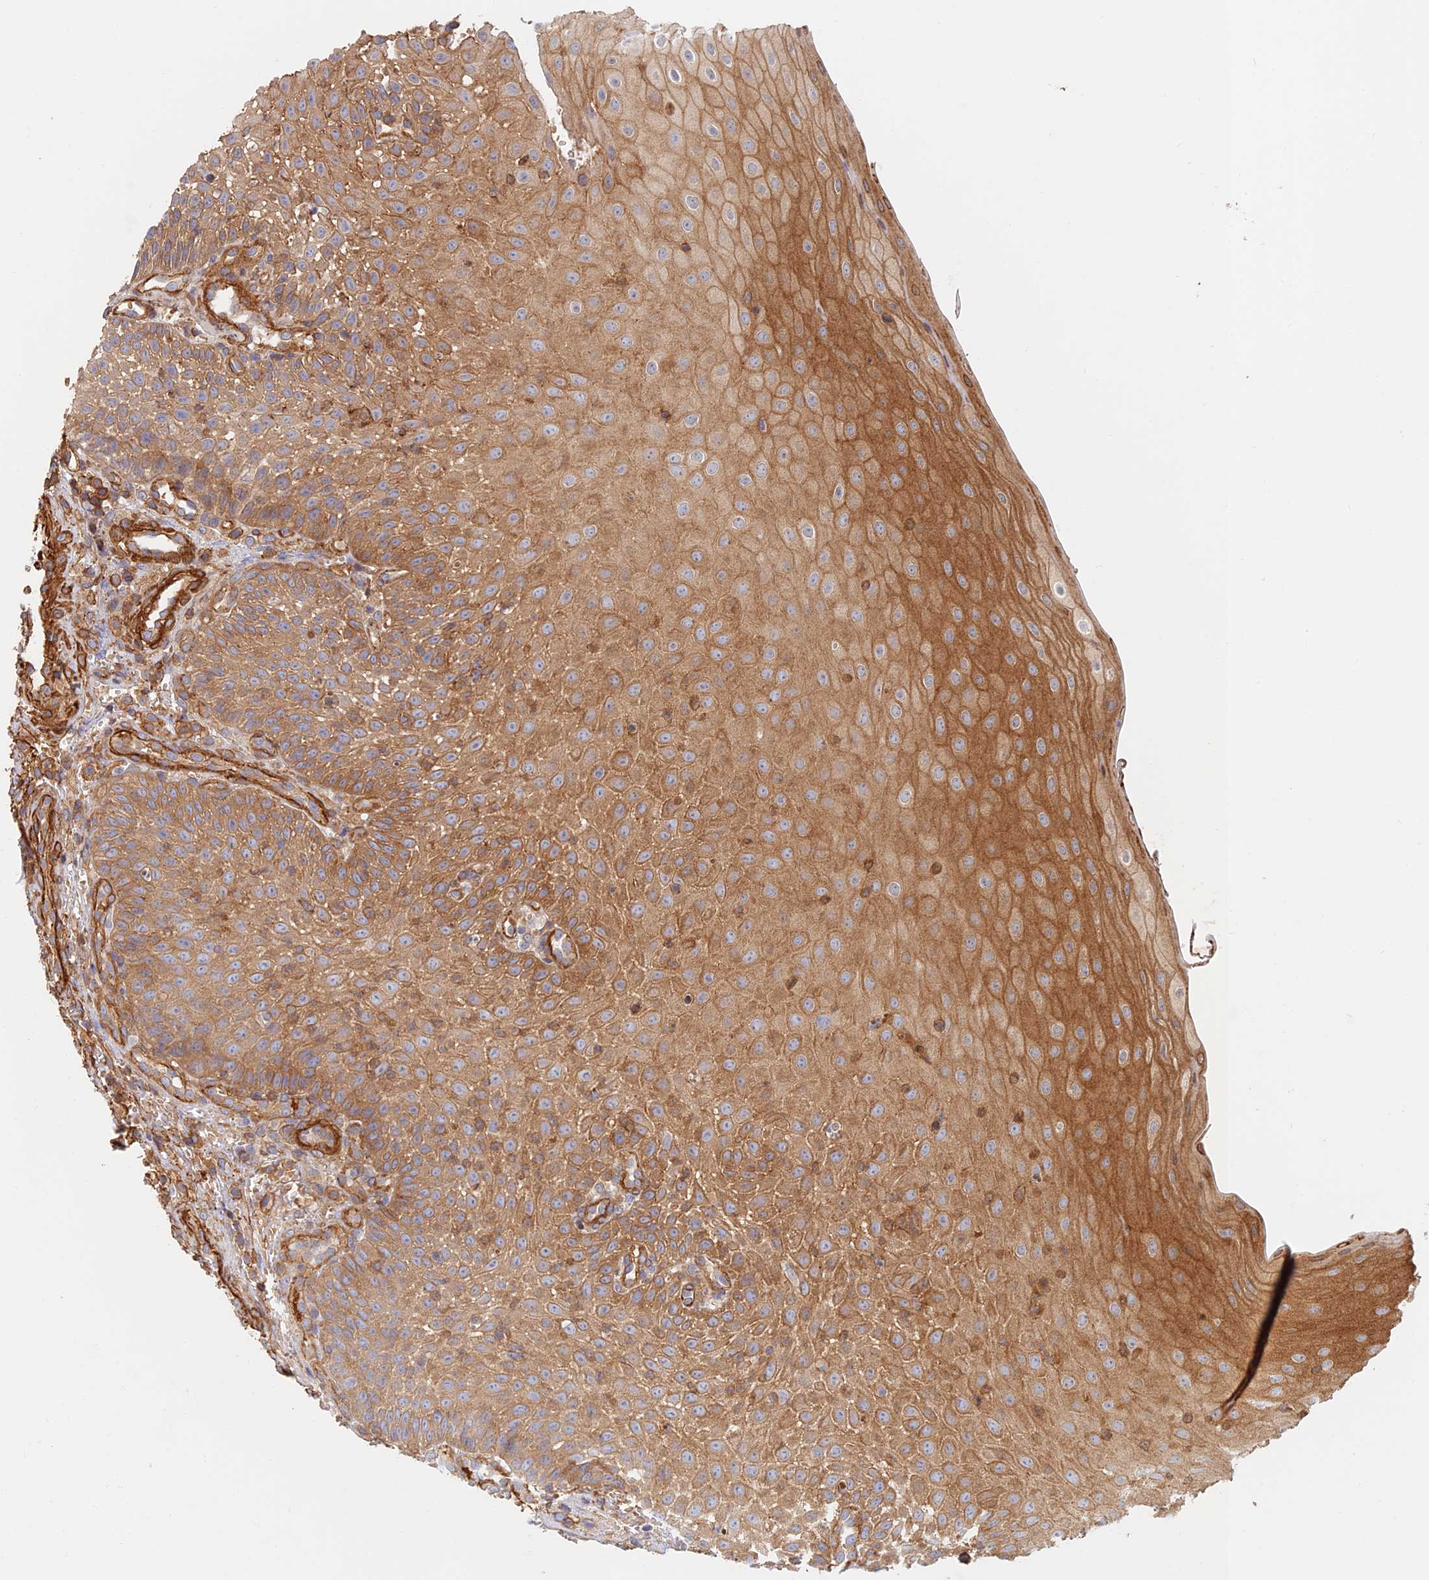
{"staining": {"intensity": "strong", "quantity": ">75%", "location": "cytoplasmic/membranous"}, "tissue": "oral mucosa", "cell_type": "Squamous epithelial cells", "image_type": "normal", "snomed": [{"axis": "morphology", "description": "Normal tissue, NOS"}, {"axis": "topography", "description": "Oral tissue"}], "caption": "A high-resolution micrograph shows immunohistochemistry (IHC) staining of unremarkable oral mucosa, which demonstrates strong cytoplasmic/membranous positivity in approximately >75% of squamous epithelial cells.", "gene": "PAK4", "patient": {"sex": "female", "age": 13}}